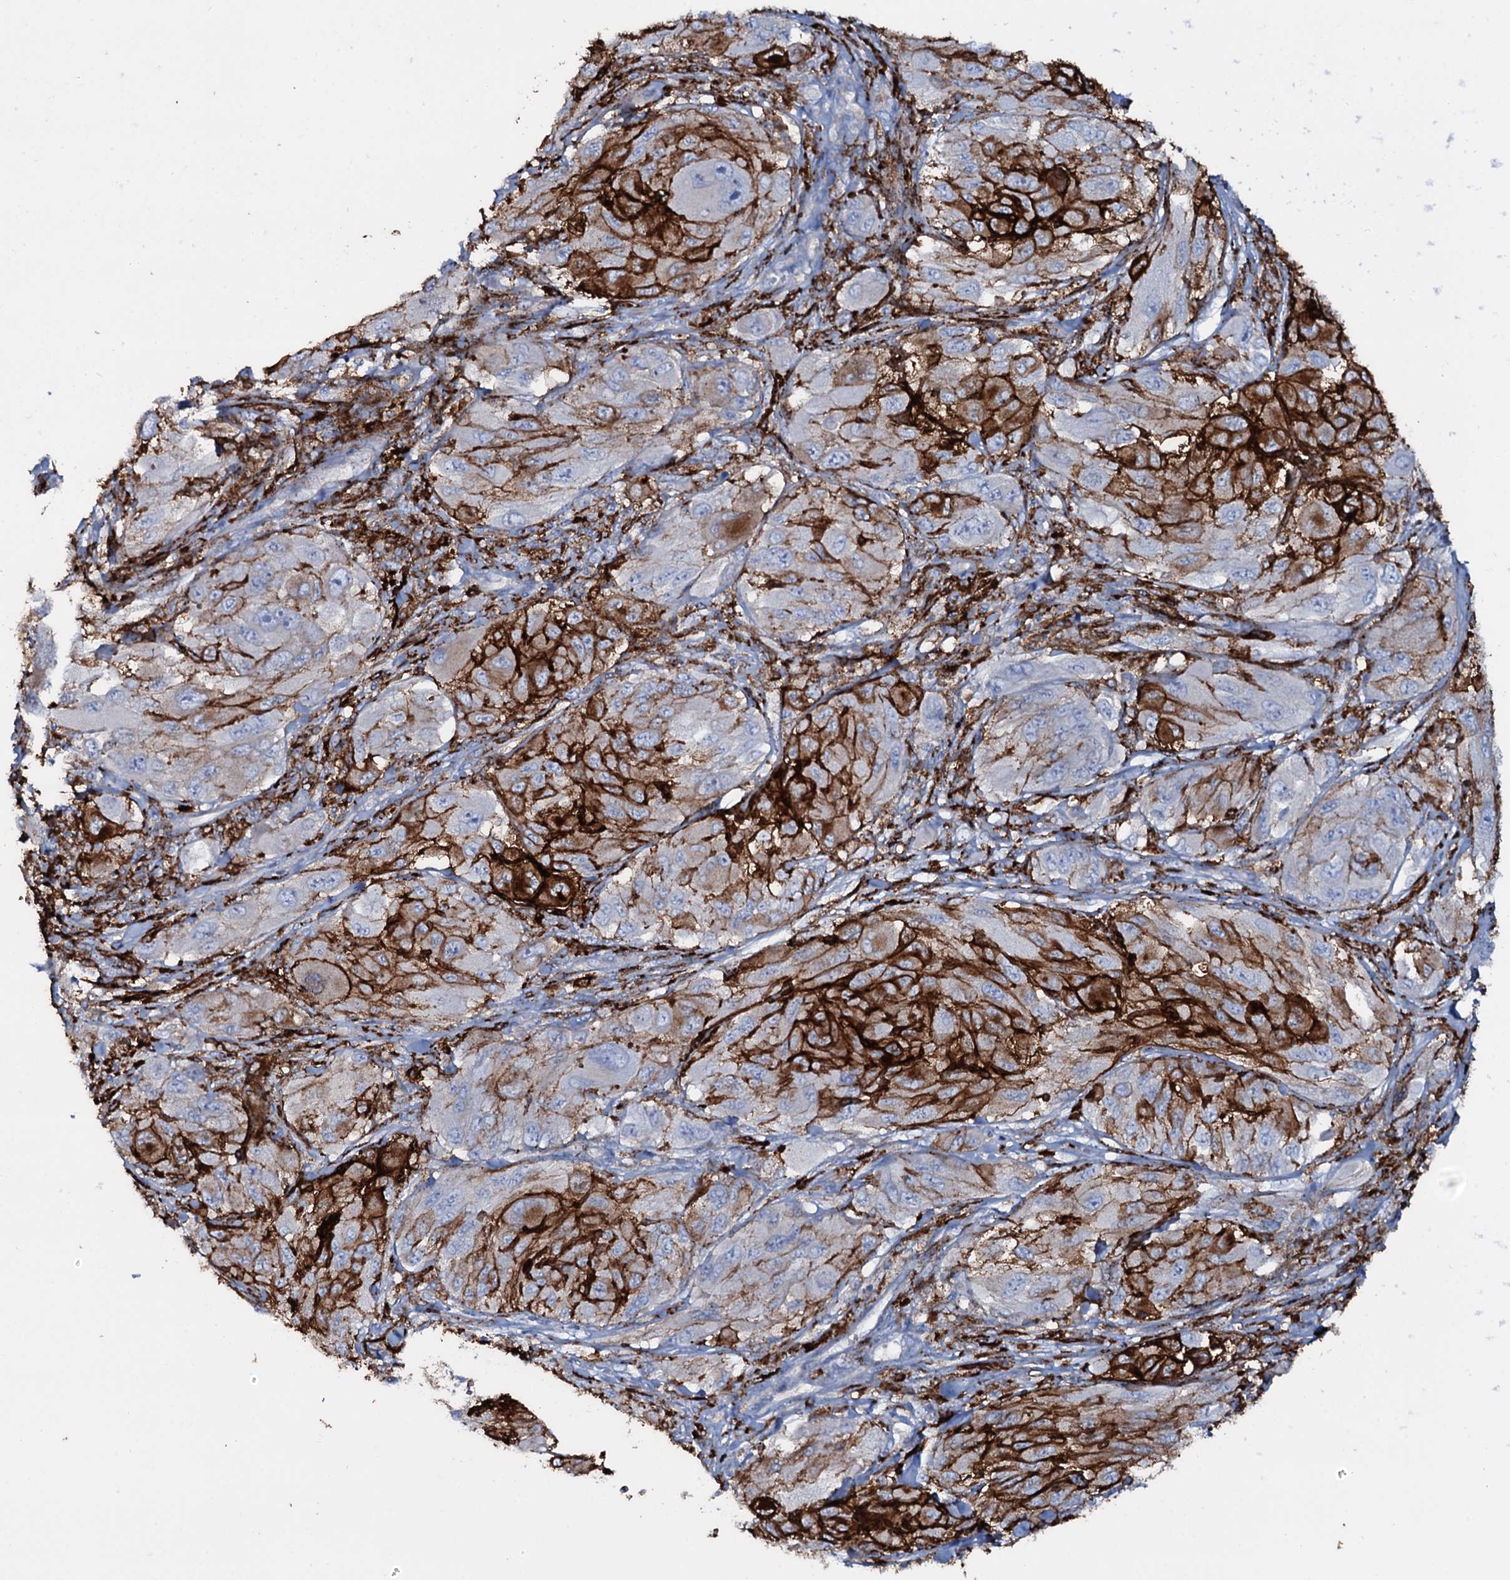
{"staining": {"intensity": "strong", "quantity": "25%-75%", "location": "cytoplasmic/membranous"}, "tissue": "melanoma", "cell_type": "Tumor cells", "image_type": "cancer", "snomed": [{"axis": "morphology", "description": "Malignant melanoma, NOS"}, {"axis": "topography", "description": "Skin"}], "caption": "This image exhibits immunohistochemistry (IHC) staining of human malignant melanoma, with high strong cytoplasmic/membranous positivity in about 25%-75% of tumor cells.", "gene": "OSBPL2", "patient": {"sex": "female", "age": 91}}